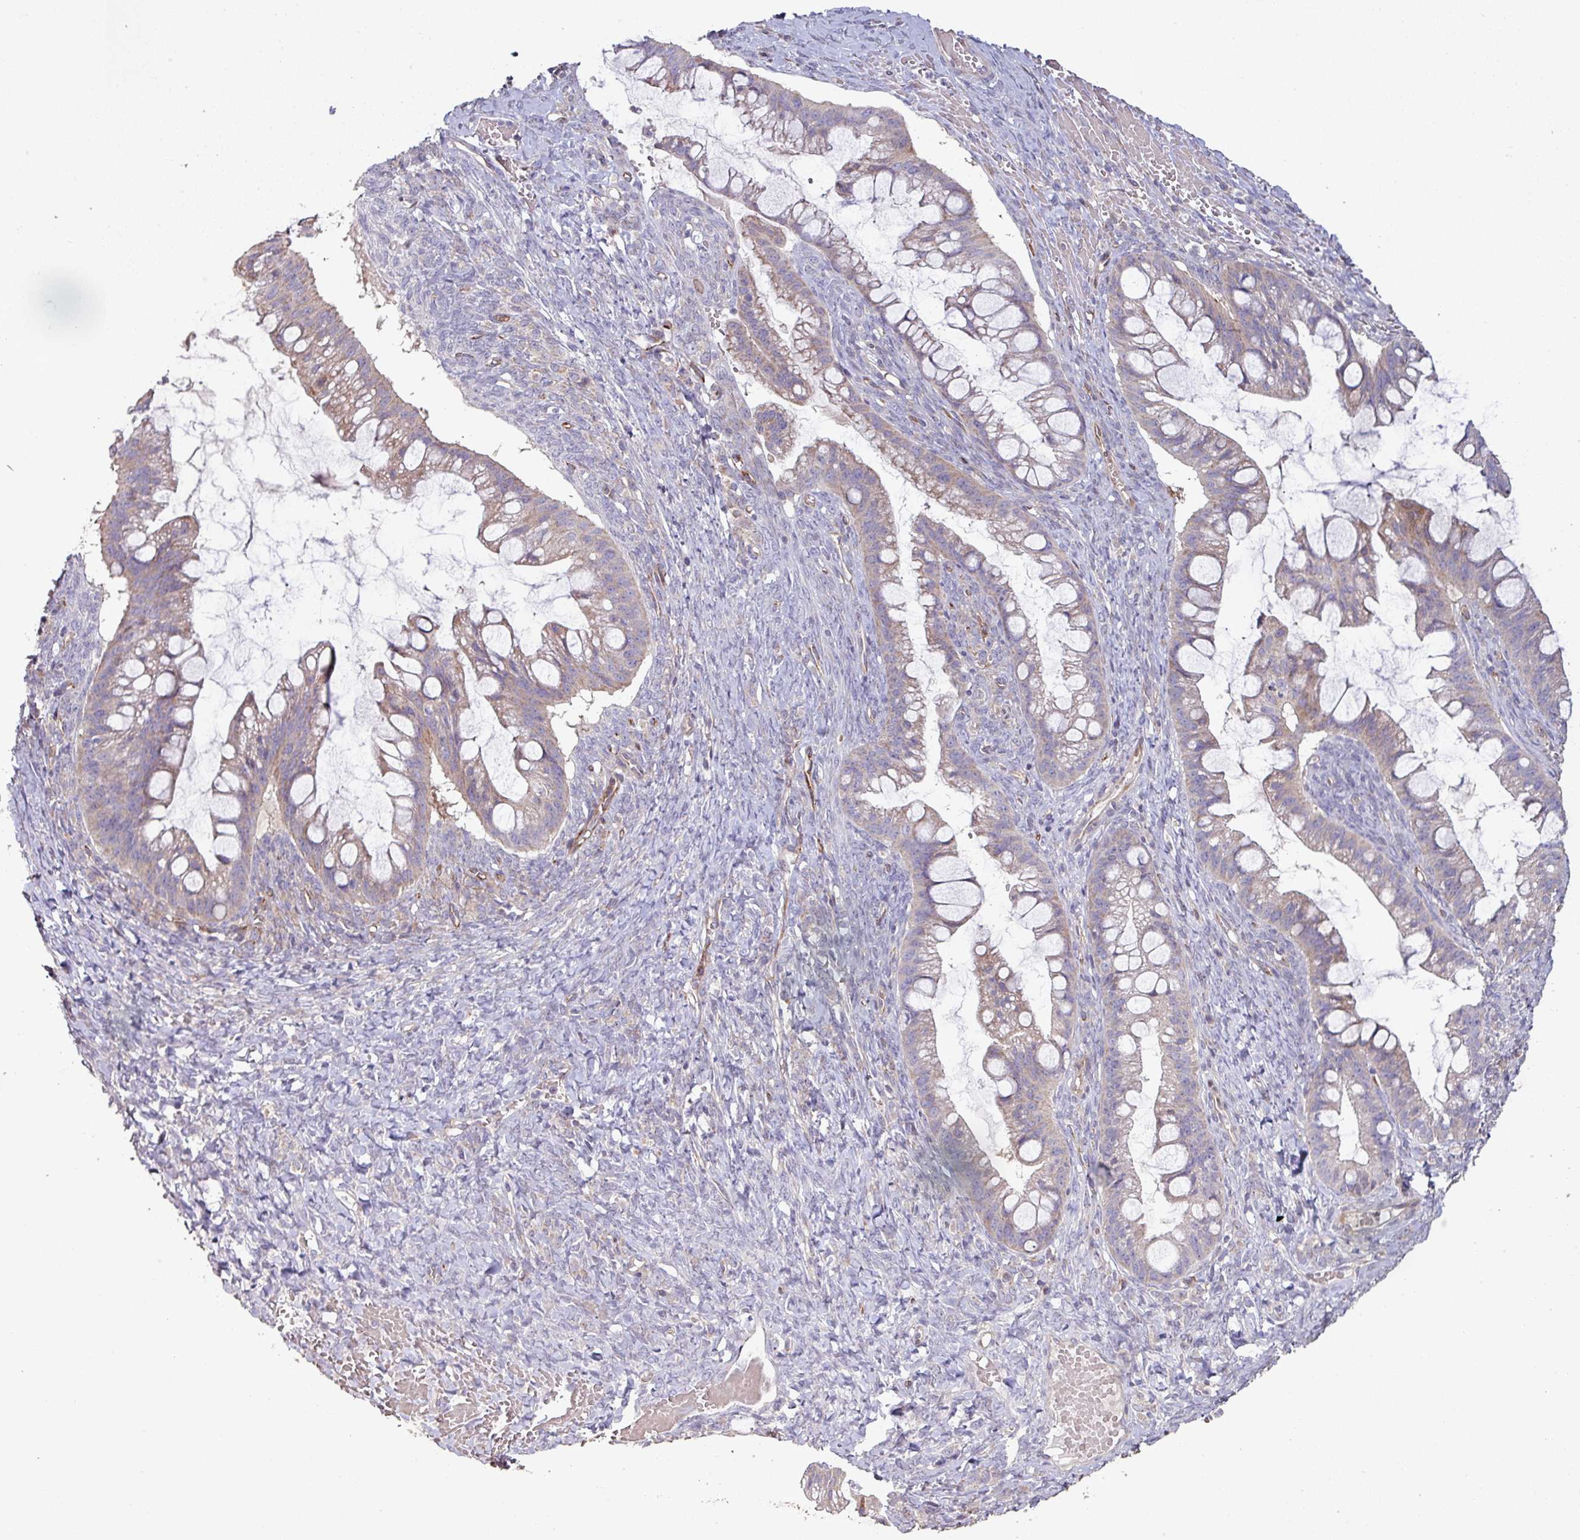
{"staining": {"intensity": "weak", "quantity": "<25%", "location": "cytoplasmic/membranous"}, "tissue": "ovarian cancer", "cell_type": "Tumor cells", "image_type": "cancer", "snomed": [{"axis": "morphology", "description": "Cystadenocarcinoma, mucinous, NOS"}, {"axis": "topography", "description": "Ovary"}], "caption": "DAB immunohistochemical staining of human ovarian cancer displays no significant expression in tumor cells.", "gene": "RPL23A", "patient": {"sex": "female", "age": 73}}